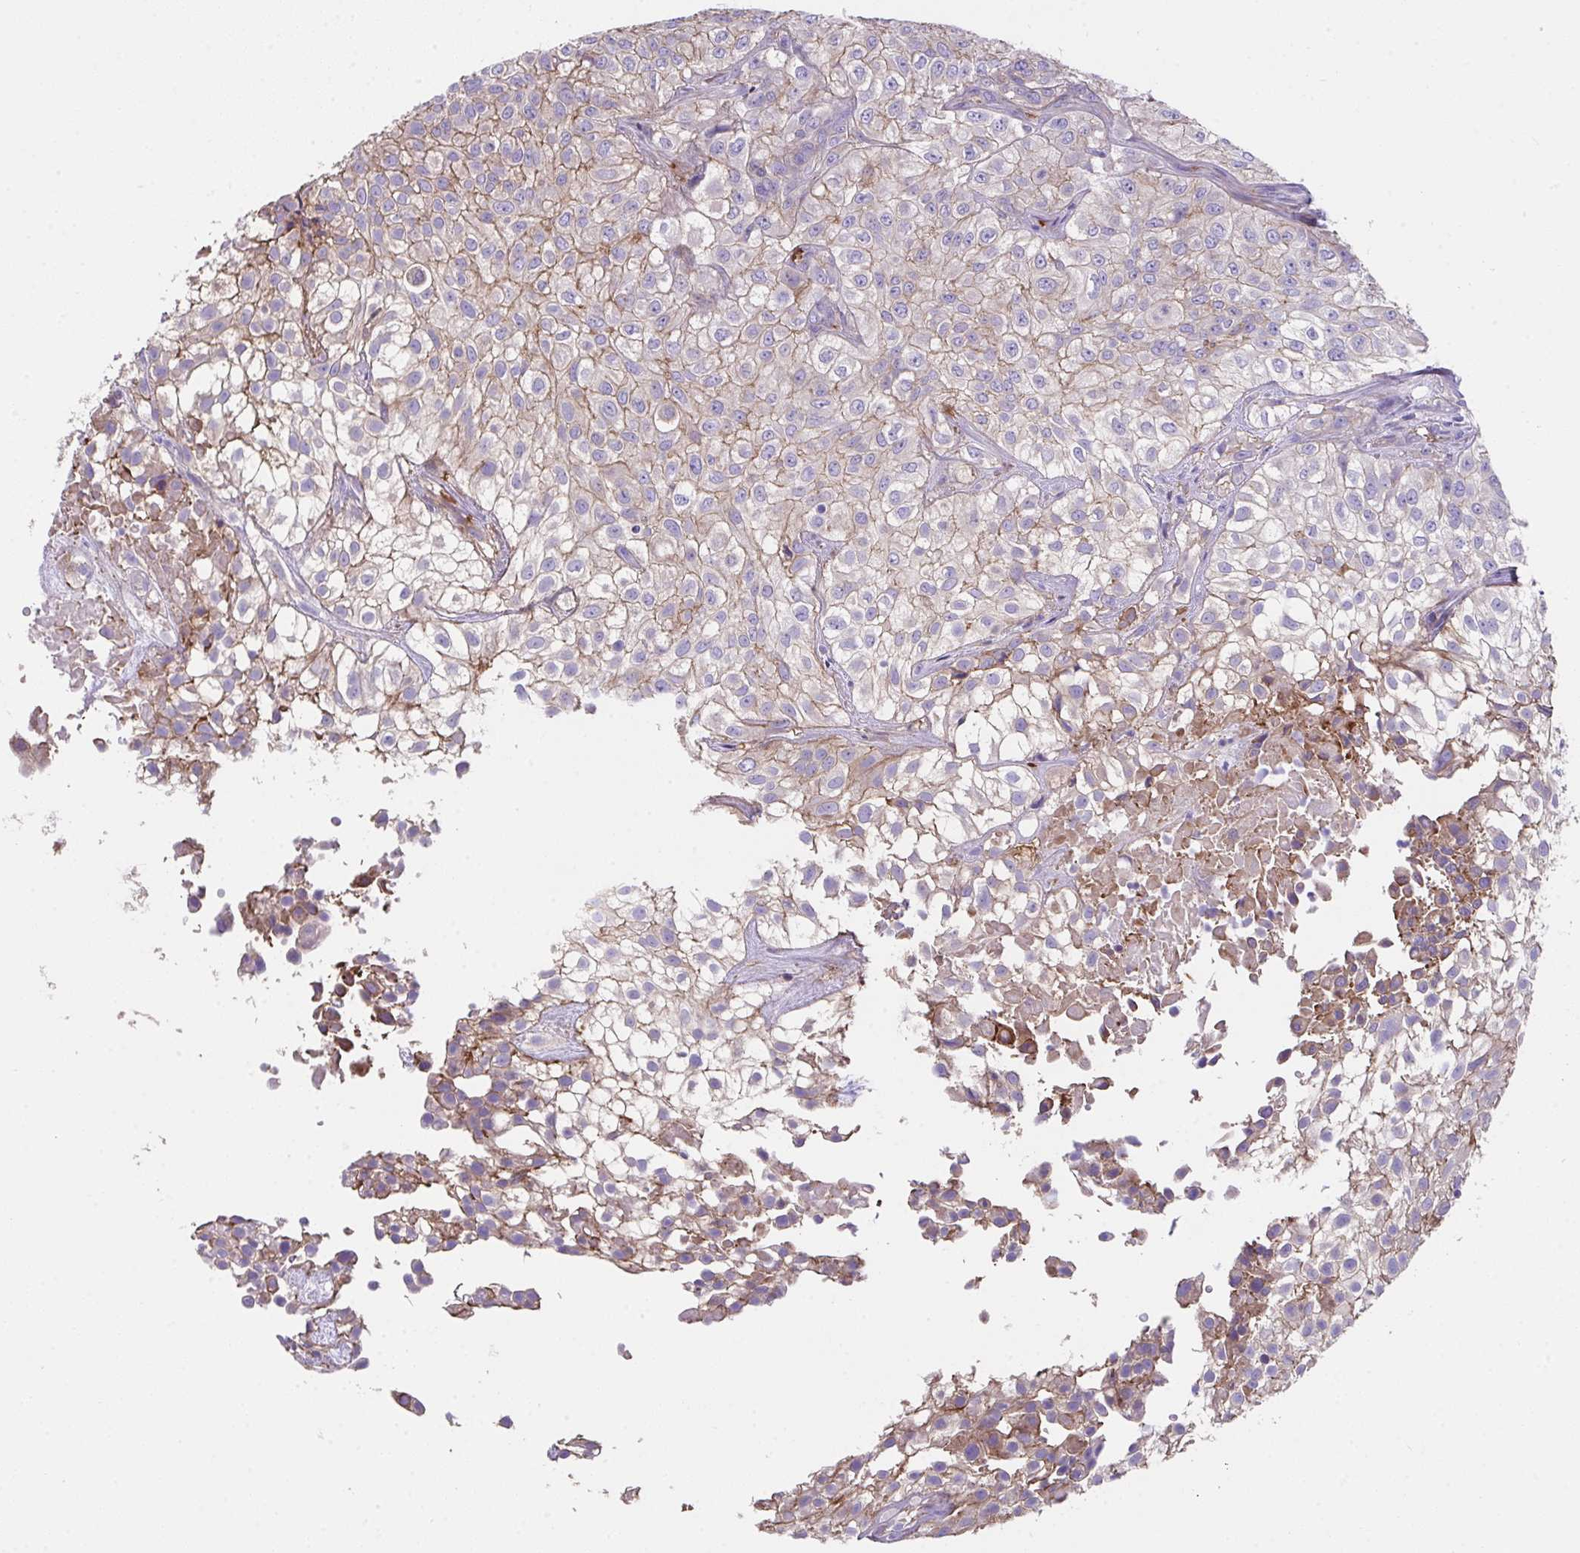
{"staining": {"intensity": "moderate", "quantity": "25%-75%", "location": "cytoplasmic/membranous"}, "tissue": "urothelial cancer", "cell_type": "Tumor cells", "image_type": "cancer", "snomed": [{"axis": "morphology", "description": "Urothelial carcinoma, High grade"}, {"axis": "topography", "description": "Urinary bladder"}], "caption": "Immunohistochemistry (DAB) staining of urothelial cancer displays moderate cytoplasmic/membranous protein staining in about 25%-75% of tumor cells. (DAB = brown stain, brightfield microscopy at high magnification).", "gene": "ZNF813", "patient": {"sex": "male", "age": 56}}